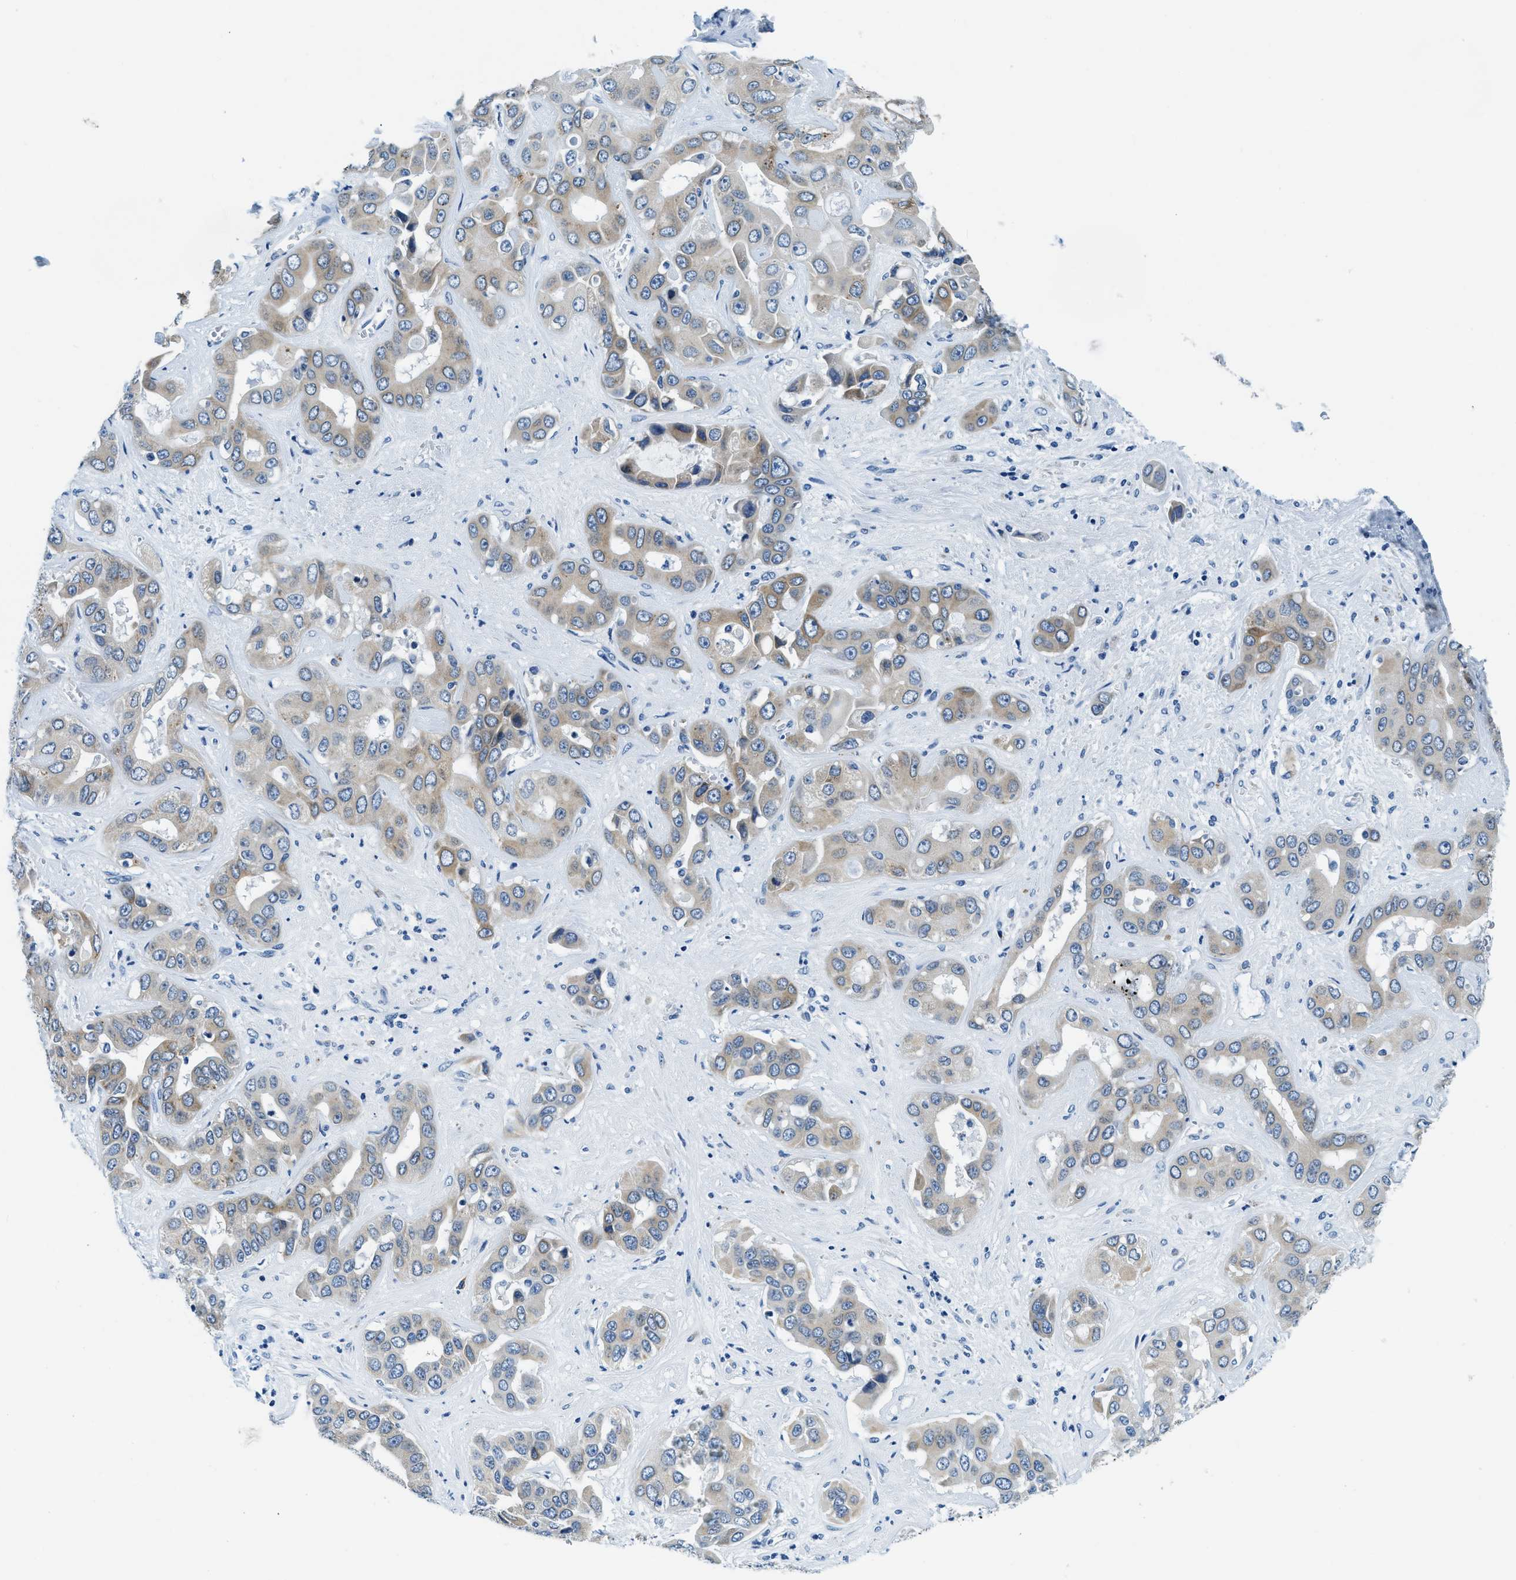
{"staining": {"intensity": "weak", "quantity": ">75%", "location": "cytoplasmic/membranous"}, "tissue": "liver cancer", "cell_type": "Tumor cells", "image_type": "cancer", "snomed": [{"axis": "morphology", "description": "Cholangiocarcinoma"}, {"axis": "topography", "description": "Liver"}], "caption": "A photomicrograph of liver cholangiocarcinoma stained for a protein displays weak cytoplasmic/membranous brown staining in tumor cells.", "gene": "UBAC2", "patient": {"sex": "female", "age": 52}}